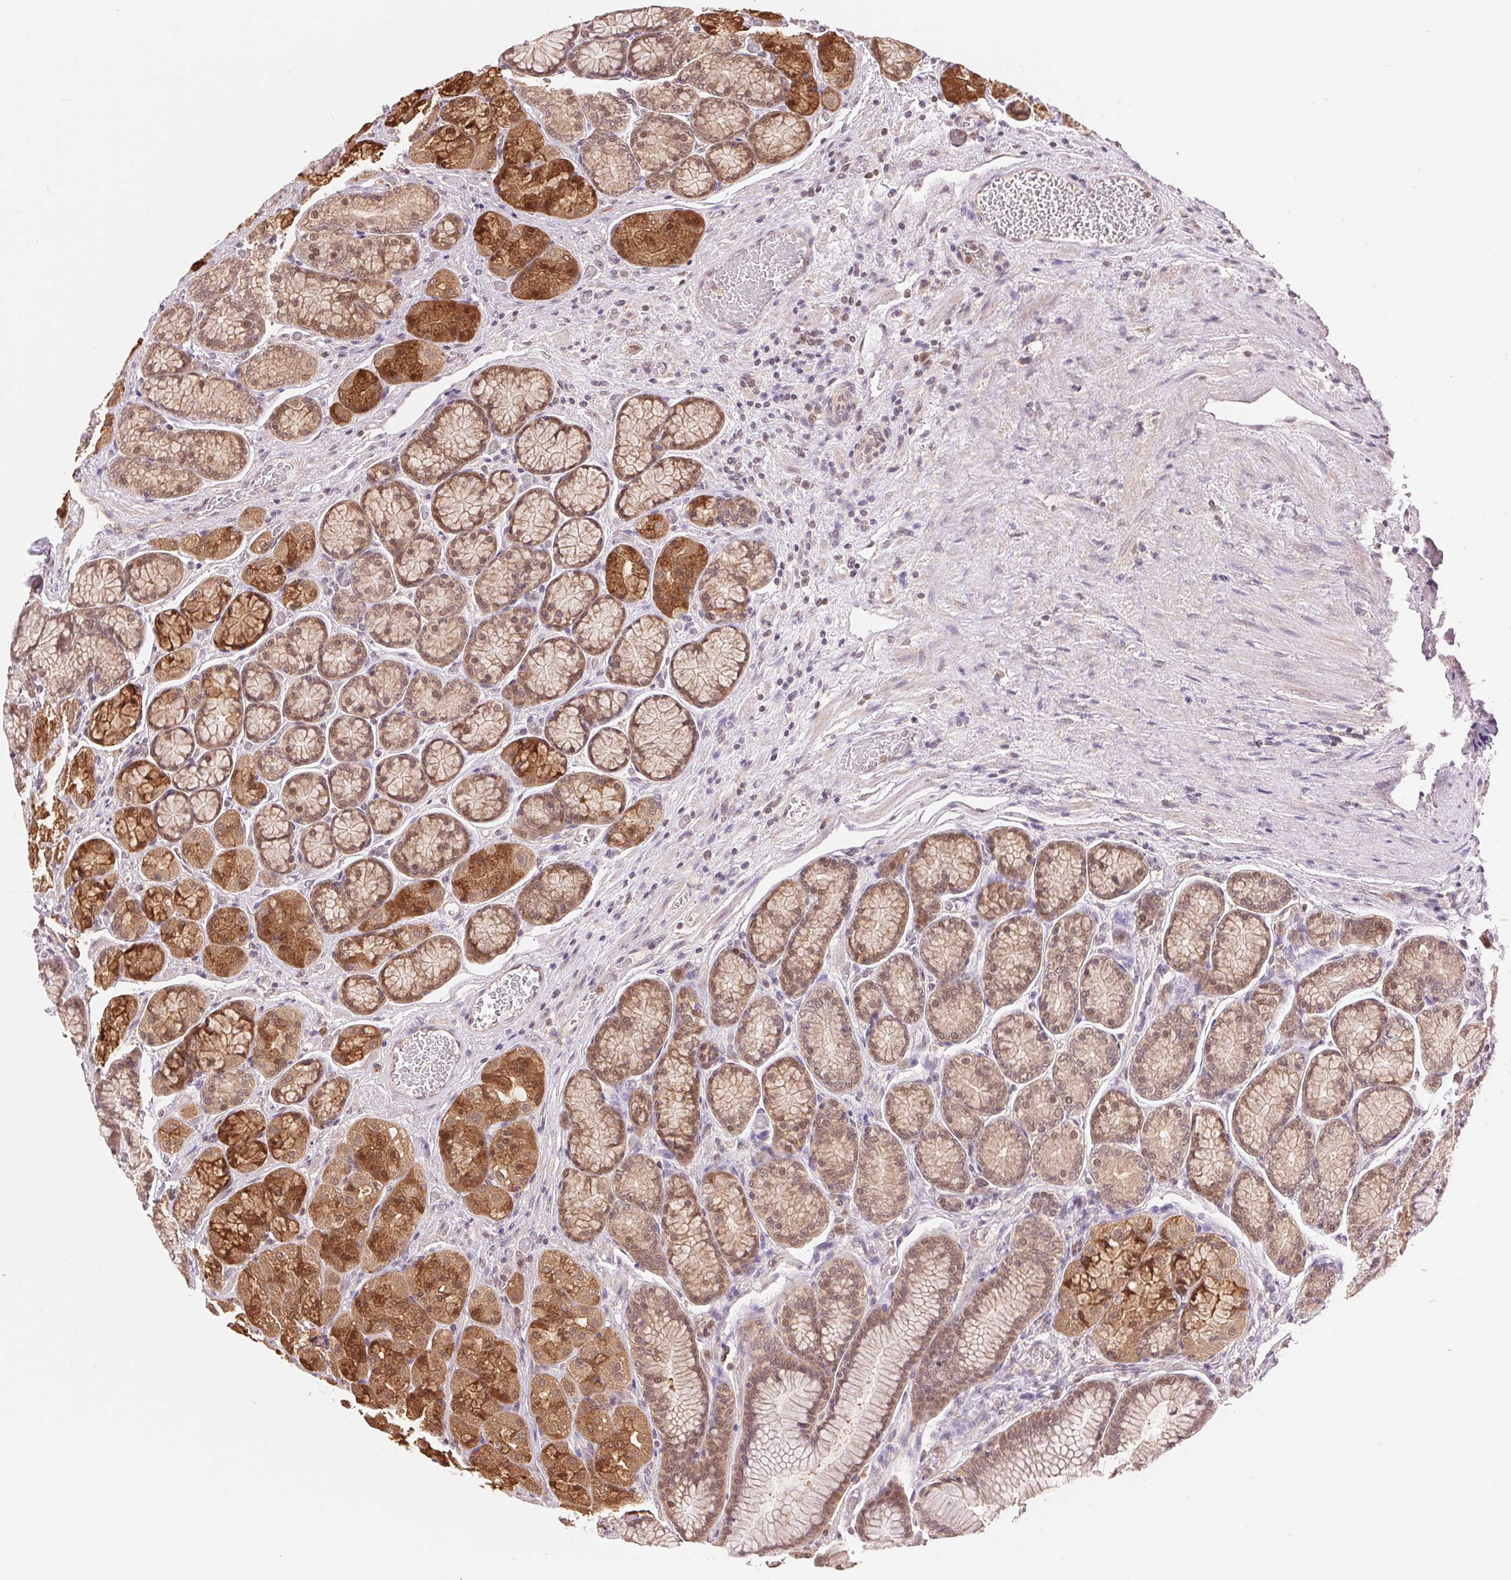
{"staining": {"intensity": "moderate", "quantity": "25%-75%", "location": "cytoplasmic/membranous,nuclear"}, "tissue": "stomach", "cell_type": "Glandular cells", "image_type": "normal", "snomed": [{"axis": "morphology", "description": "Normal tissue, NOS"}, {"axis": "morphology", "description": "Adenocarcinoma, NOS"}, {"axis": "morphology", "description": "Adenocarcinoma, High grade"}, {"axis": "topography", "description": "Stomach, upper"}, {"axis": "topography", "description": "Stomach"}], "caption": "This is a photomicrograph of immunohistochemistry (IHC) staining of benign stomach, which shows moderate positivity in the cytoplasmic/membranous,nuclear of glandular cells.", "gene": "TMEM273", "patient": {"sex": "female", "age": 65}}